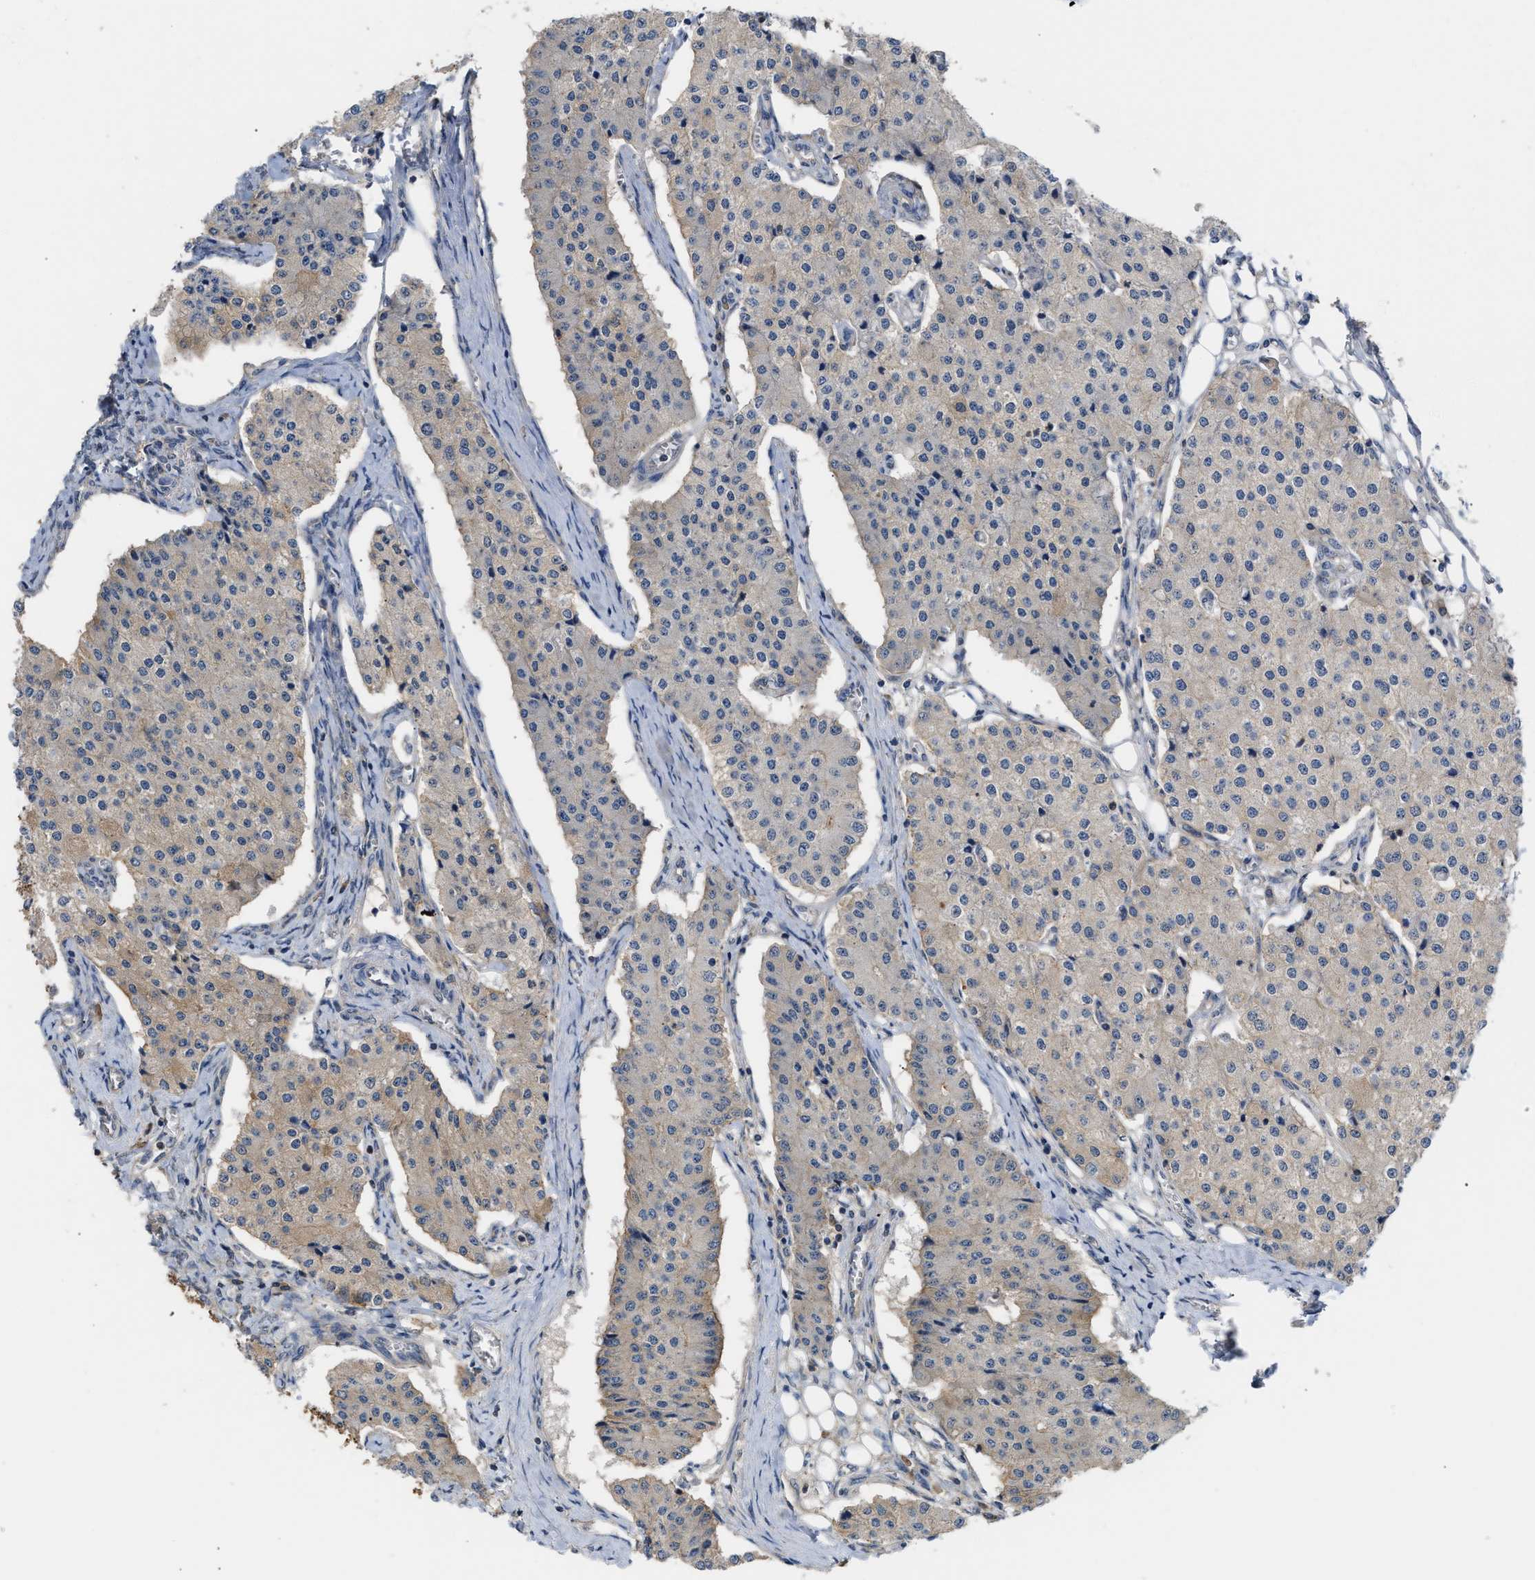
{"staining": {"intensity": "negative", "quantity": "none", "location": "none"}, "tissue": "carcinoid", "cell_type": "Tumor cells", "image_type": "cancer", "snomed": [{"axis": "morphology", "description": "Carcinoid, malignant, NOS"}, {"axis": "topography", "description": "Colon"}], "caption": "High power microscopy photomicrograph of an immunohistochemistry histopathology image of carcinoid, revealing no significant staining in tumor cells.", "gene": "SCAI", "patient": {"sex": "female", "age": 52}}